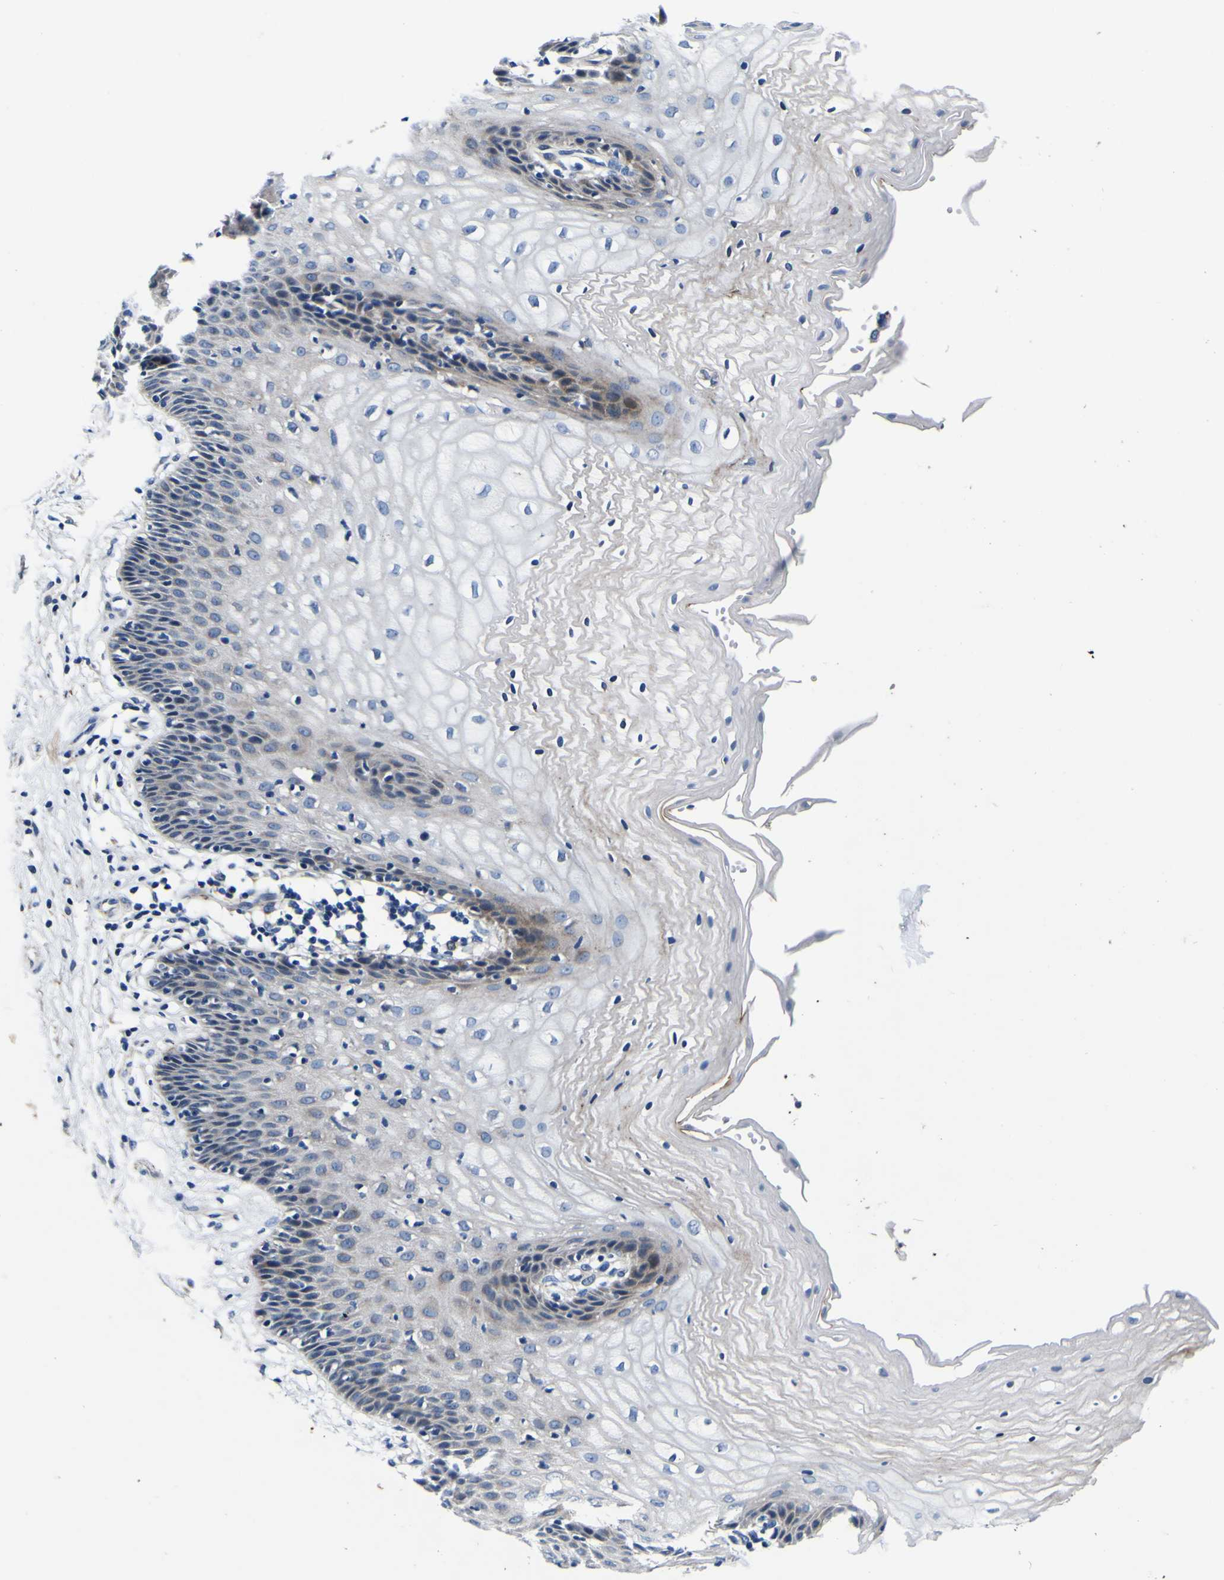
{"staining": {"intensity": "weak", "quantity": "<25%", "location": "cytoplasmic/membranous"}, "tissue": "vagina", "cell_type": "Squamous epithelial cells", "image_type": "normal", "snomed": [{"axis": "morphology", "description": "Normal tissue, NOS"}, {"axis": "topography", "description": "Vagina"}], "caption": "There is no significant staining in squamous epithelial cells of vagina. (Stains: DAB IHC with hematoxylin counter stain, Microscopy: brightfield microscopy at high magnification).", "gene": "AGAP3", "patient": {"sex": "female", "age": 34}}